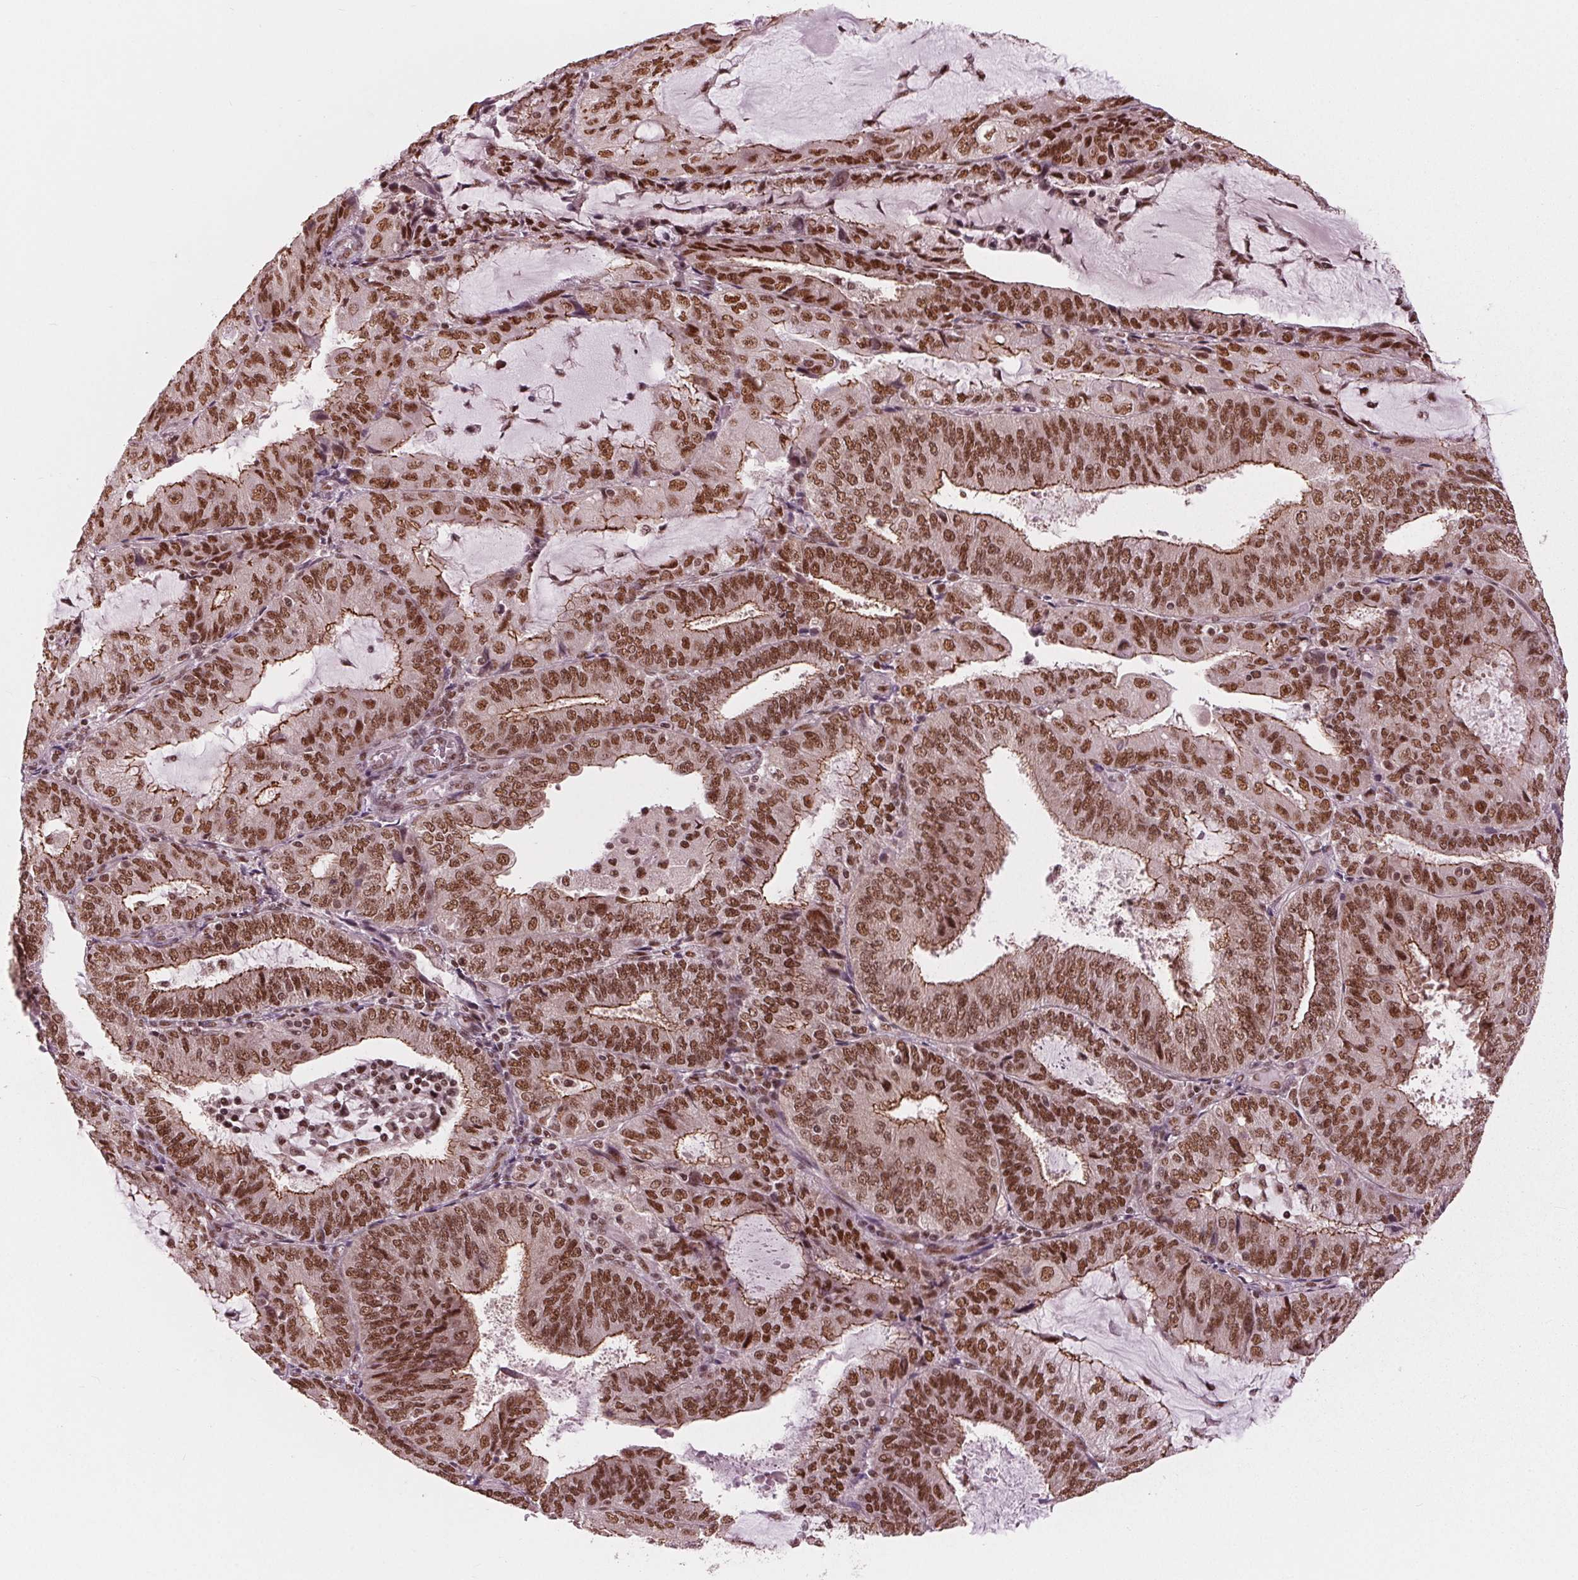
{"staining": {"intensity": "strong", "quantity": ">75%", "location": "cytoplasmic/membranous,nuclear"}, "tissue": "endometrial cancer", "cell_type": "Tumor cells", "image_type": "cancer", "snomed": [{"axis": "morphology", "description": "Adenocarcinoma, NOS"}, {"axis": "topography", "description": "Endometrium"}], "caption": "Protein positivity by IHC reveals strong cytoplasmic/membranous and nuclear expression in about >75% of tumor cells in adenocarcinoma (endometrial). The protein of interest is shown in brown color, while the nuclei are stained blue.", "gene": "LSM2", "patient": {"sex": "female", "age": 81}}